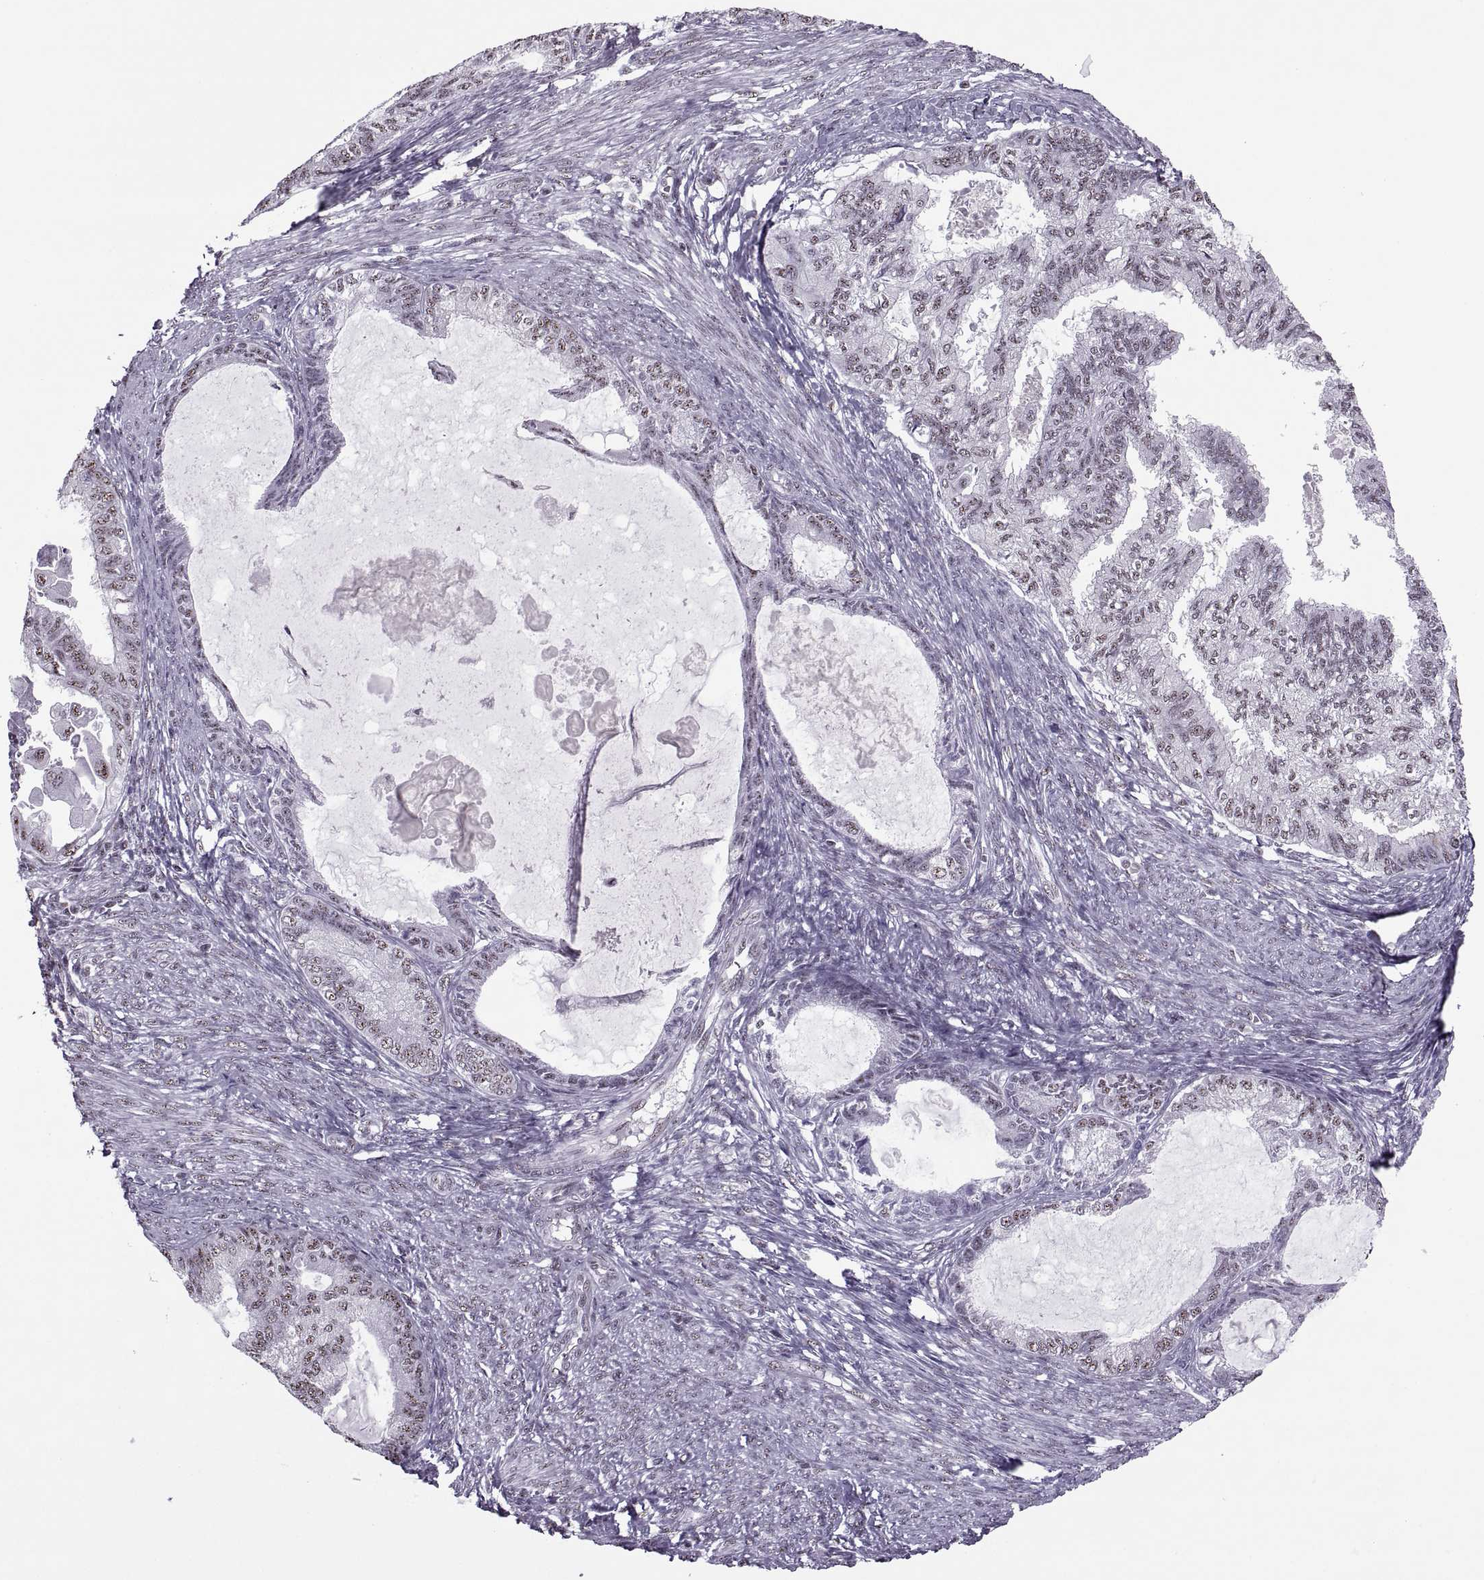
{"staining": {"intensity": "weak", "quantity": "25%-75%", "location": "nuclear"}, "tissue": "endometrial cancer", "cell_type": "Tumor cells", "image_type": "cancer", "snomed": [{"axis": "morphology", "description": "Adenocarcinoma, NOS"}, {"axis": "topography", "description": "Endometrium"}], "caption": "Endometrial adenocarcinoma stained with a protein marker displays weak staining in tumor cells.", "gene": "MAGEA4", "patient": {"sex": "female", "age": 86}}